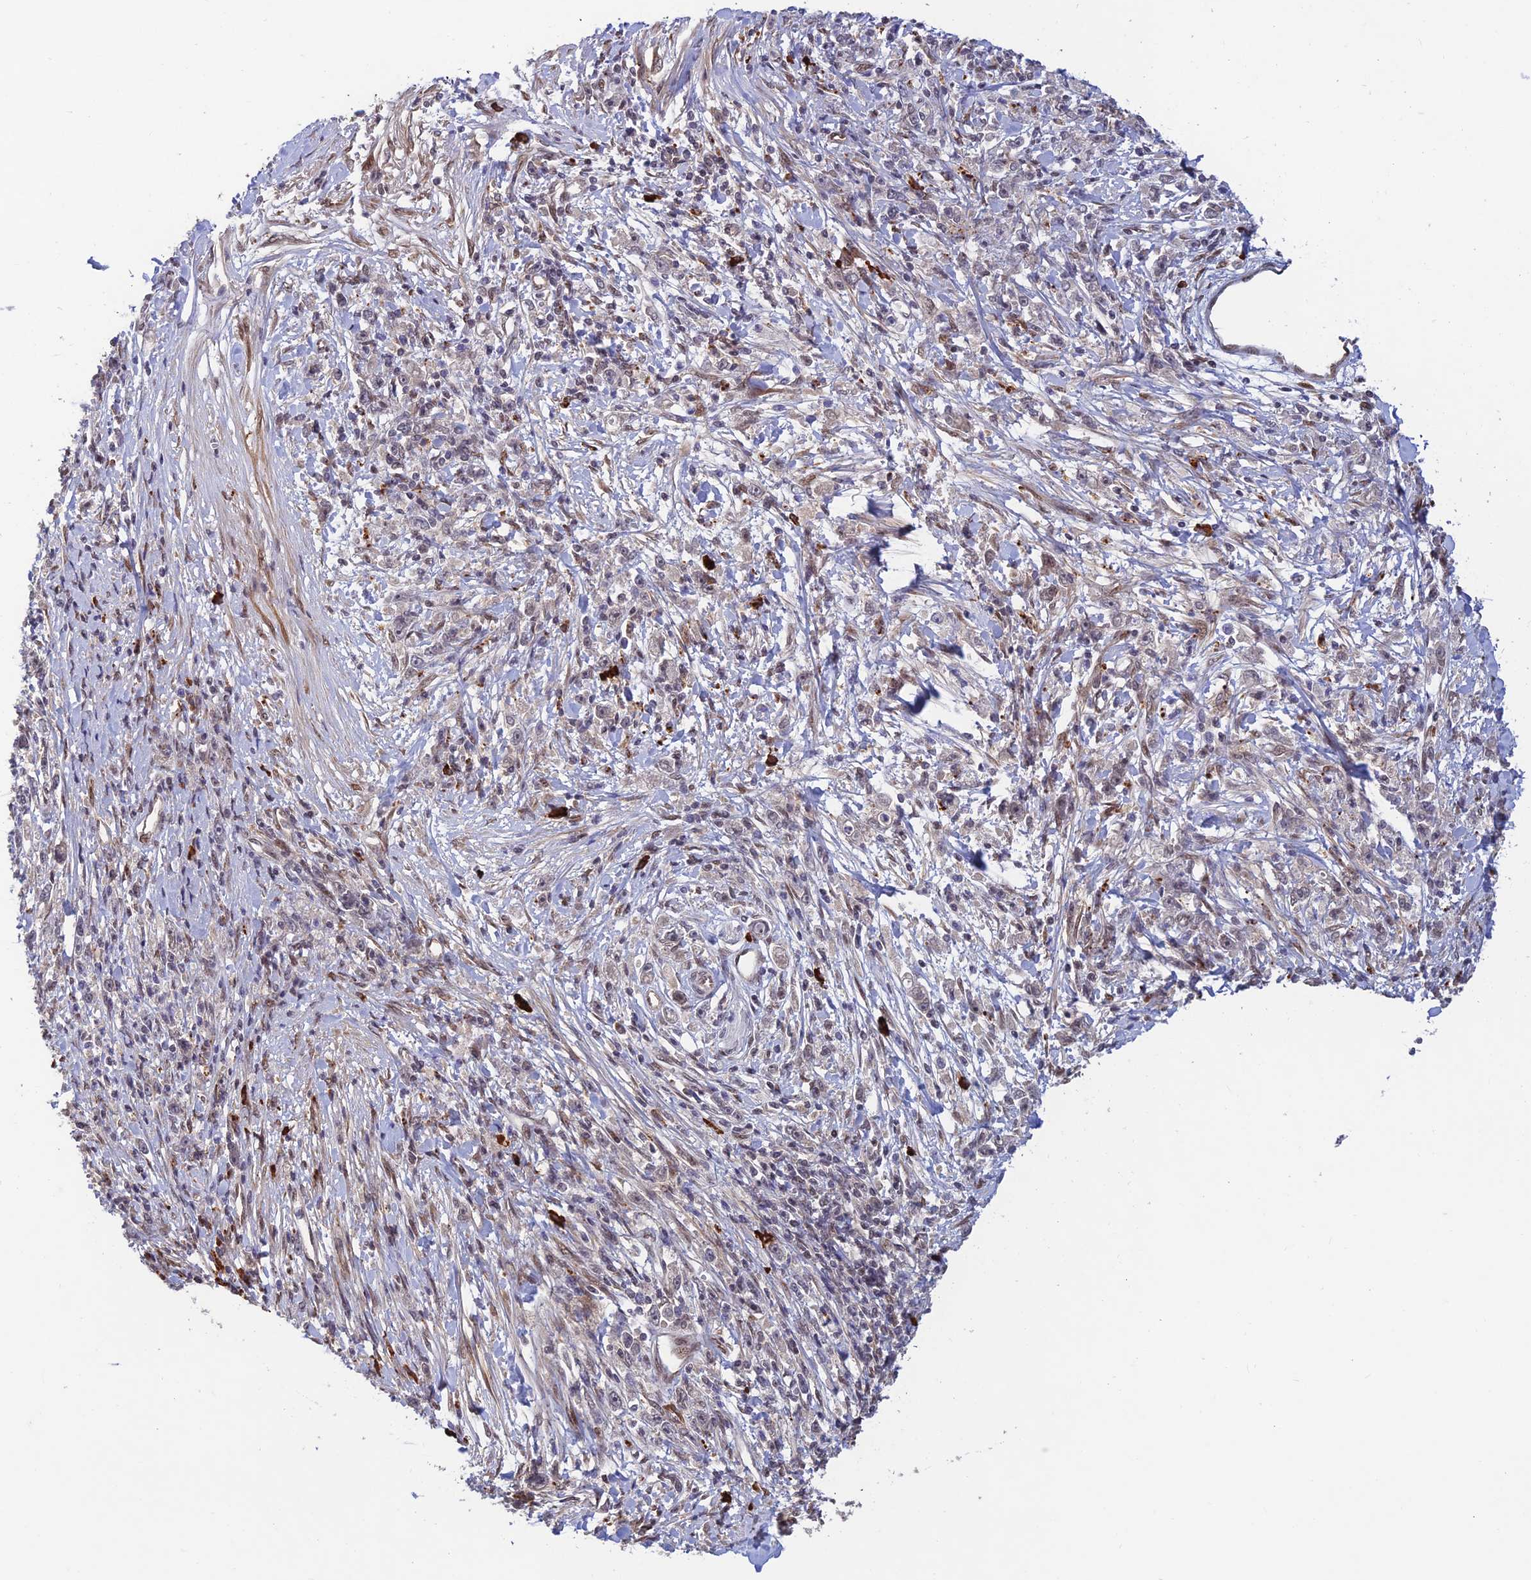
{"staining": {"intensity": "negative", "quantity": "none", "location": "none"}, "tissue": "stomach cancer", "cell_type": "Tumor cells", "image_type": "cancer", "snomed": [{"axis": "morphology", "description": "Adenocarcinoma, NOS"}, {"axis": "topography", "description": "Stomach"}], "caption": "The immunohistochemistry (IHC) micrograph has no significant expression in tumor cells of stomach adenocarcinoma tissue.", "gene": "ZNF565", "patient": {"sex": "female", "age": 59}}